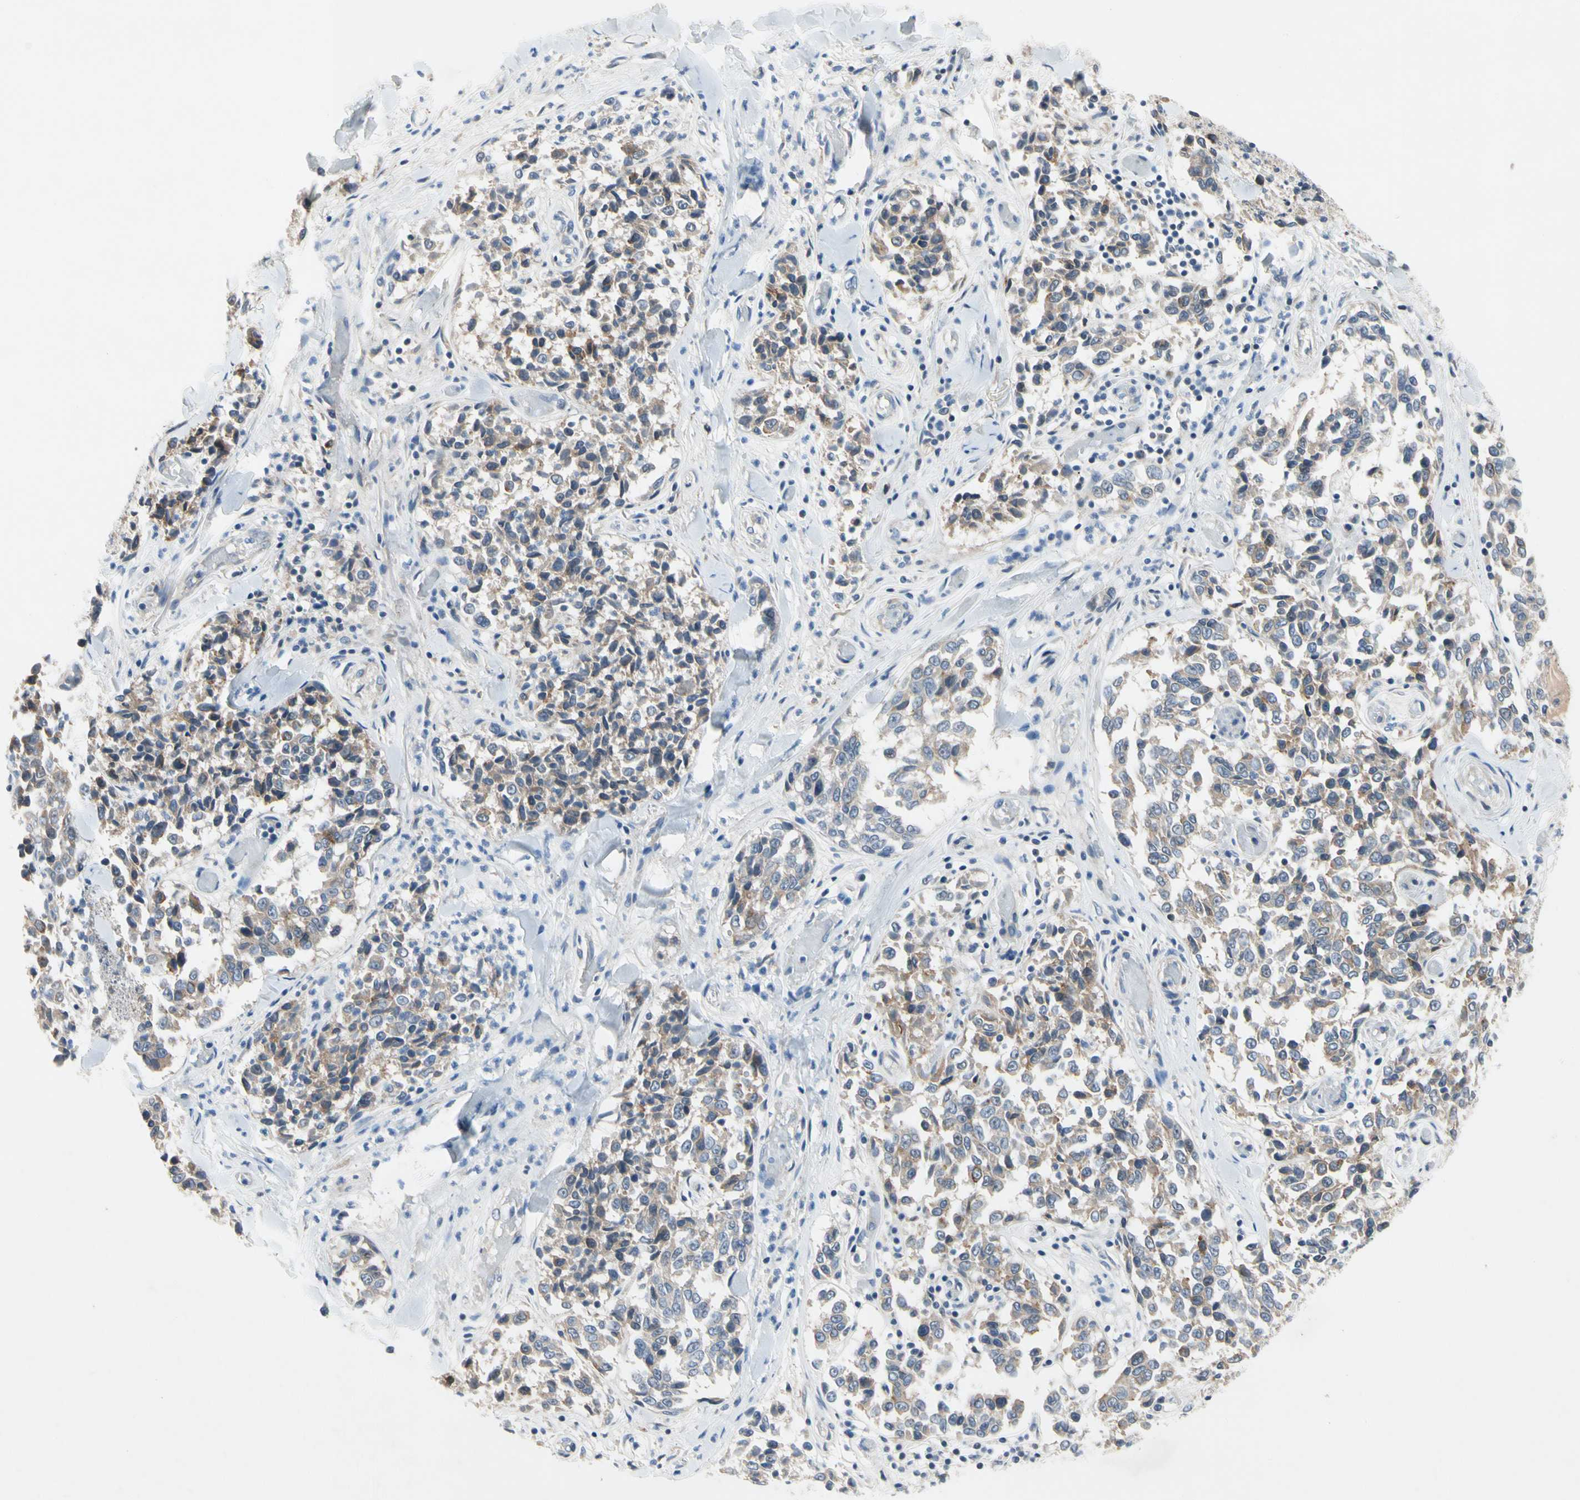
{"staining": {"intensity": "weak", "quantity": ">75%", "location": "cytoplasmic/membranous"}, "tissue": "melanoma", "cell_type": "Tumor cells", "image_type": "cancer", "snomed": [{"axis": "morphology", "description": "Malignant melanoma, NOS"}, {"axis": "topography", "description": "Skin"}], "caption": "Protein positivity by immunohistochemistry (IHC) reveals weak cytoplasmic/membranous expression in about >75% of tumor cells in melanoma.", "gene": "GAS6", "patient": {"sex": "female", "age": 64}}